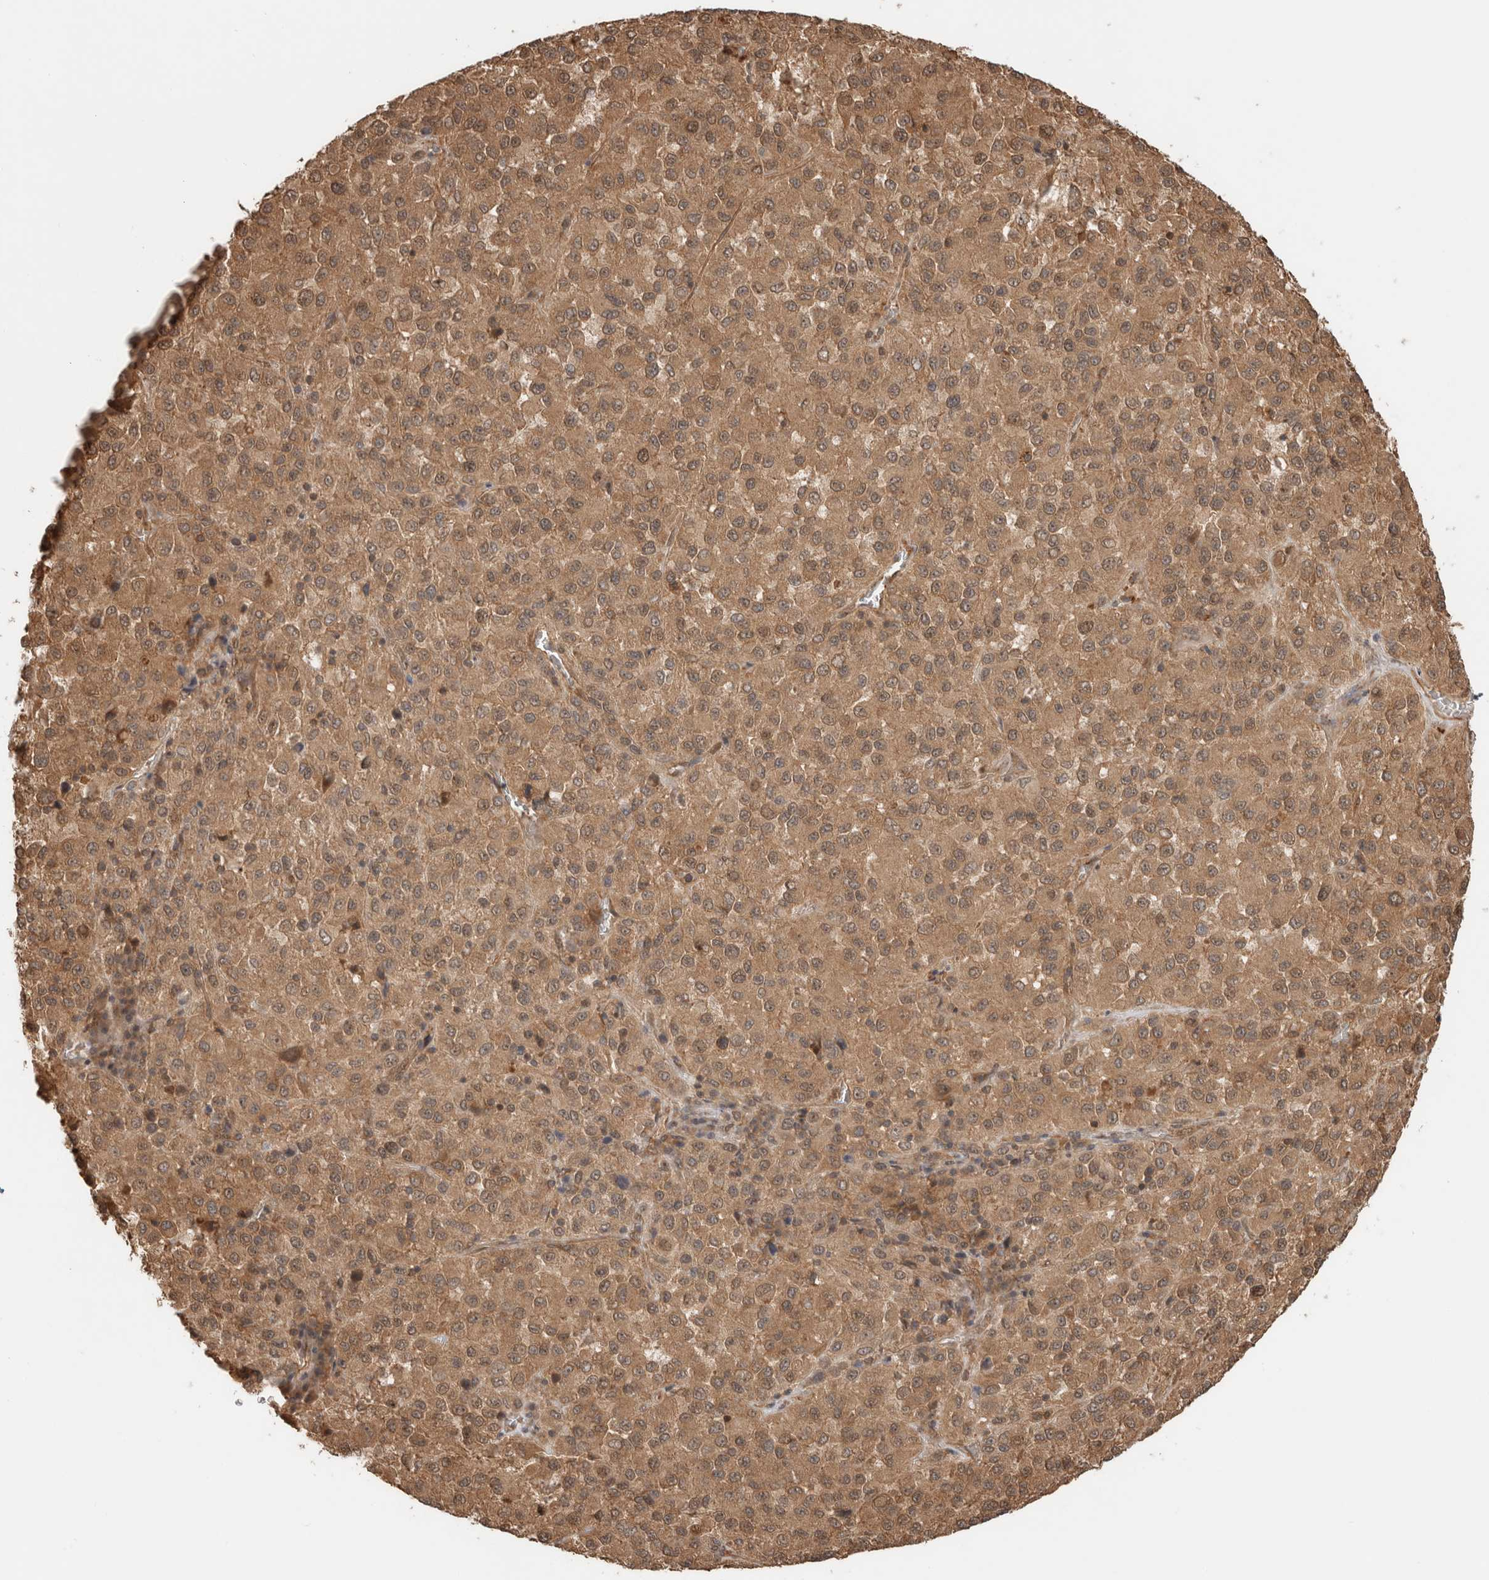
{"staining": {"intensity": "moderate", "quantity": ">75%", "location": "cytoplasmic/membranous"}, "tissue": "melanoma", "cell_type": "Tumor cells", "image_type": "cancer", "snomed": [{"axis": "morphology", "description": "Malignant melanoma, Metastatic site"}, {"axis": "topography", "description": "Lung"}], "caption": "A brown stain labels moderate cytoplasmic/membranous staining of a protein in melanoma tumor cells.", "gene": "OTUD6B", "patient": {"sex": "male", "age": 64}}